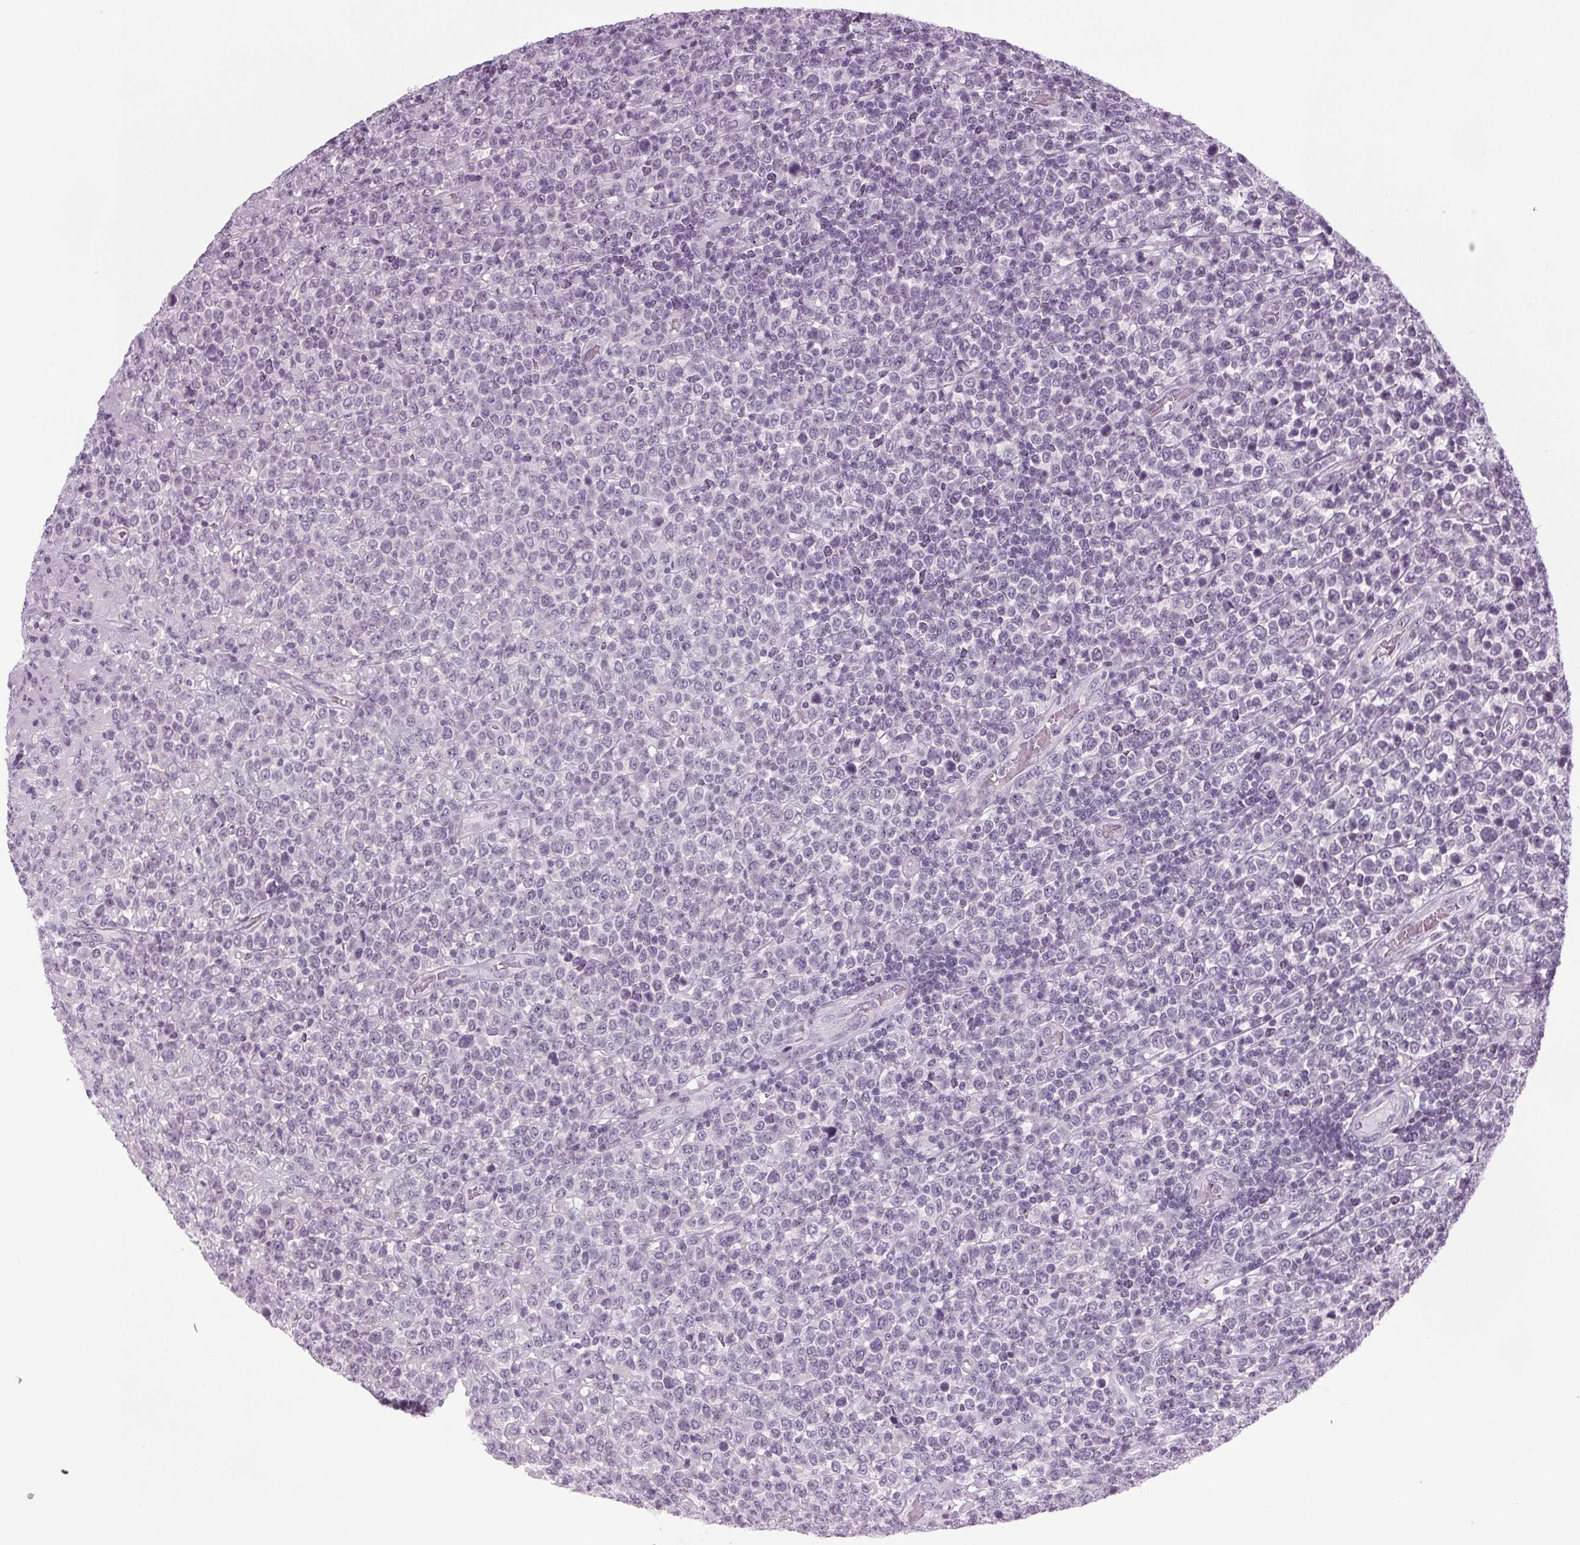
{"staining": {"intensity": "negative", "quantity": "none", "location": "none"}, "tissue": "lymphoma", "cell_type": "Tumor cells", "image_type": "cancer", "snomed": [{"axis": "morphology", "description": "Malignant lymphoma, non-Hodgkin's type, High grade"}, {"axis": "topography", "description": "Soft tissue"}], "caption": "IHC of human lymphoma exhibits no positivity in tumor cells.", "gene": "IGF2BP1", "patient": {"sex": "female", "age": 56}}